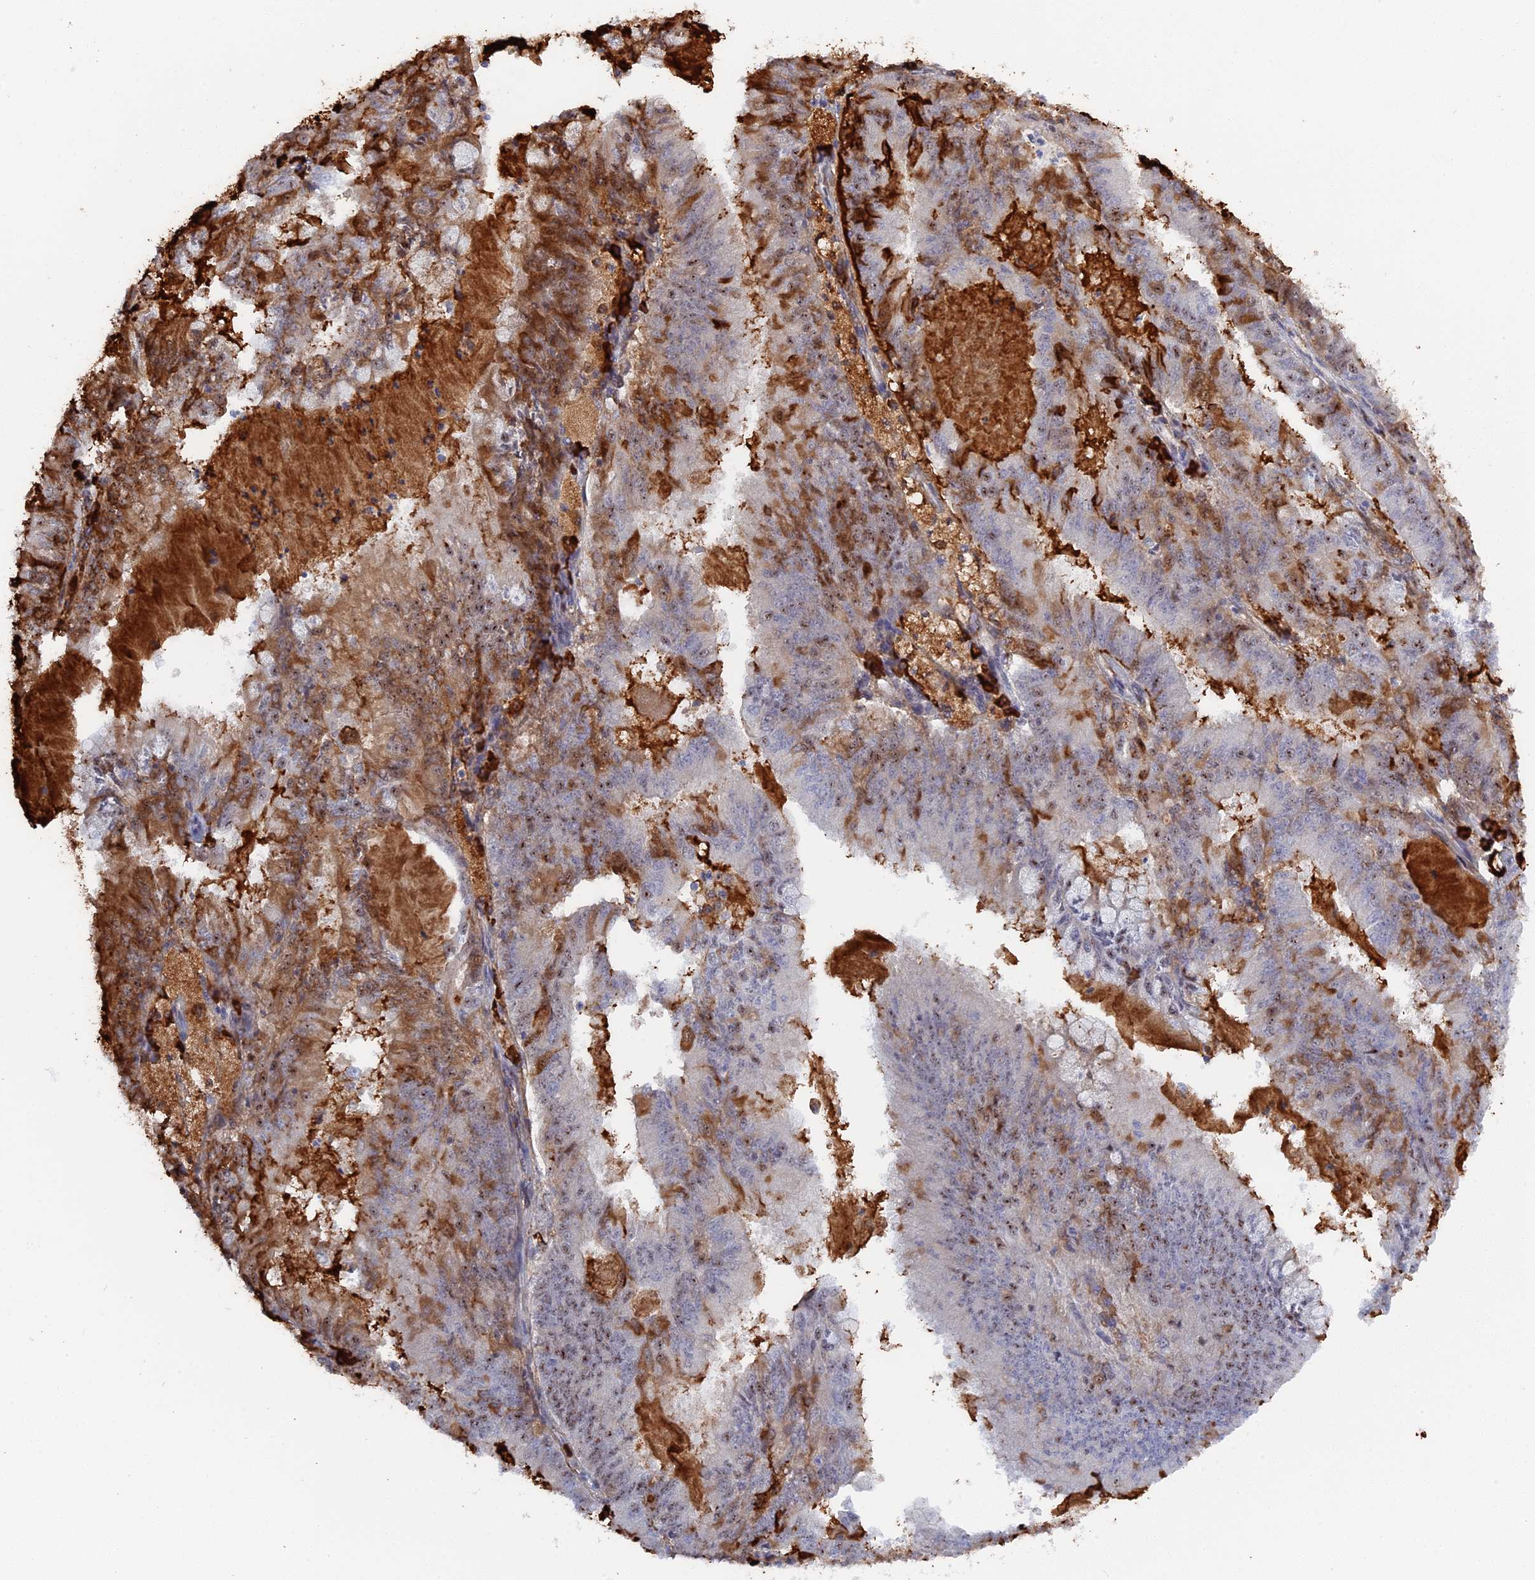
{"staining": {"intensity": "moderate", "quantity": "25%-75%", "location": "cytoplasmic/membranous,nuclear"}, "tissue": "endometrial cancer", "cell_type": "Tumor cells", "image_type": "cancer", "snomed": [{"axis": "morphology", "description": "Adenocarcinoma, NOS"}, {"axis": "topography", "description": "Endometrium"}], "caption": "A histopathology image of endometrial cancer (adenocarcinoma) stained for a protein reveals moderate cytoplasmic/membranous and nuclear brown staining in tumor cells. Using DAB (3,3'-diaminobenzidine) (brown) and hematoxylin (blue) stains, captured at high magnification using brightfield microscopy.", "gene": "TAB1", "patient": {"sex": "female", "age": 57}}